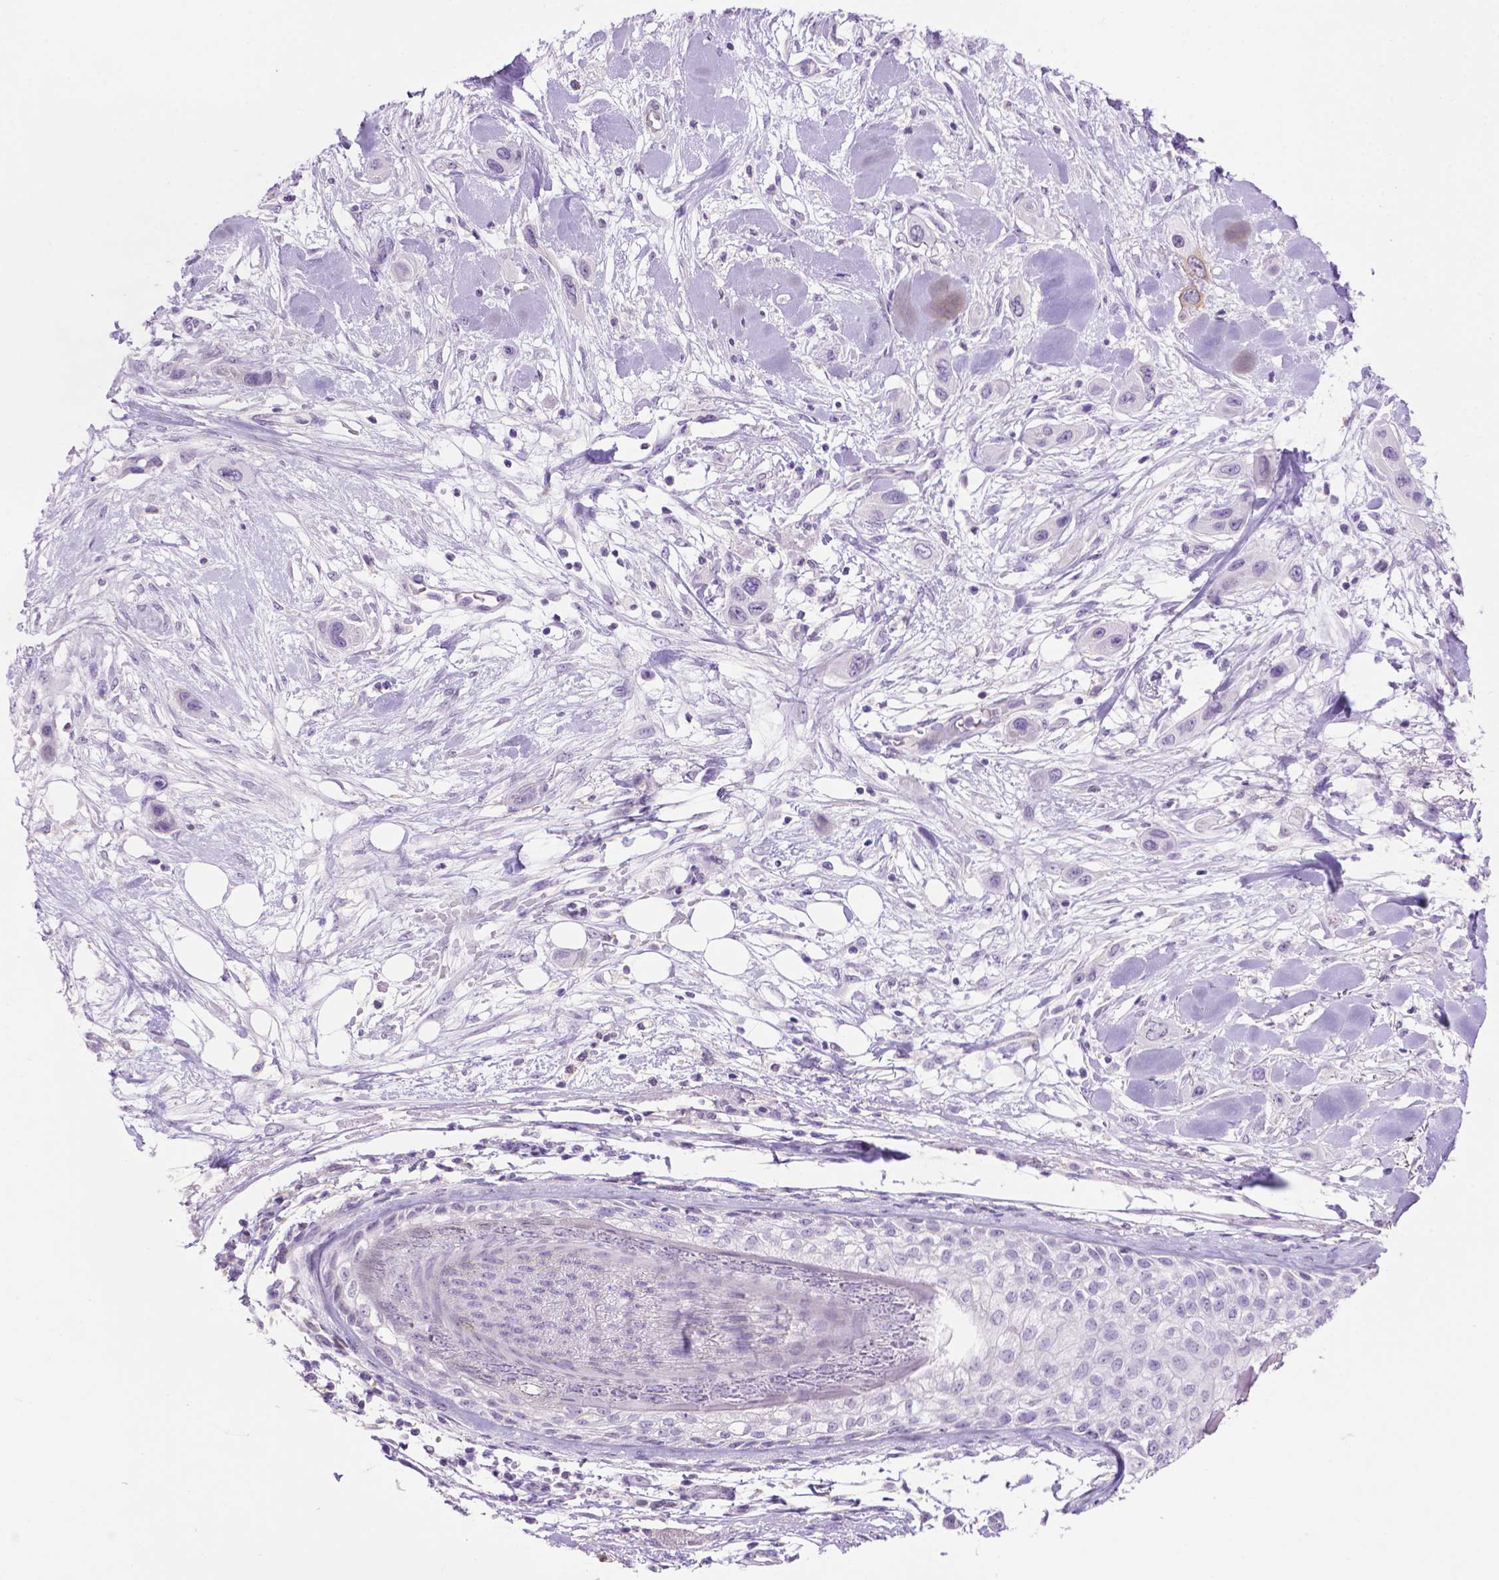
{"staining": {"intensity": "negative", "quantity": "none", "location": "none"}, "tissue": "skin cancer", "cell_type": "Tumor cells", "image_type": "cancer", "snomed": [{"axis": "morphology", "description": "Squamous cell carcinoma, NOS"}, {"axis": "topography", "description": "Skin"}], "caption": "This is a histopathology image of IHC staining of squamous cell carcinoma (skin), which shows no expression in tumor cells.", "gene": "TH", "patient": {"sex": "male", "age": 79}}